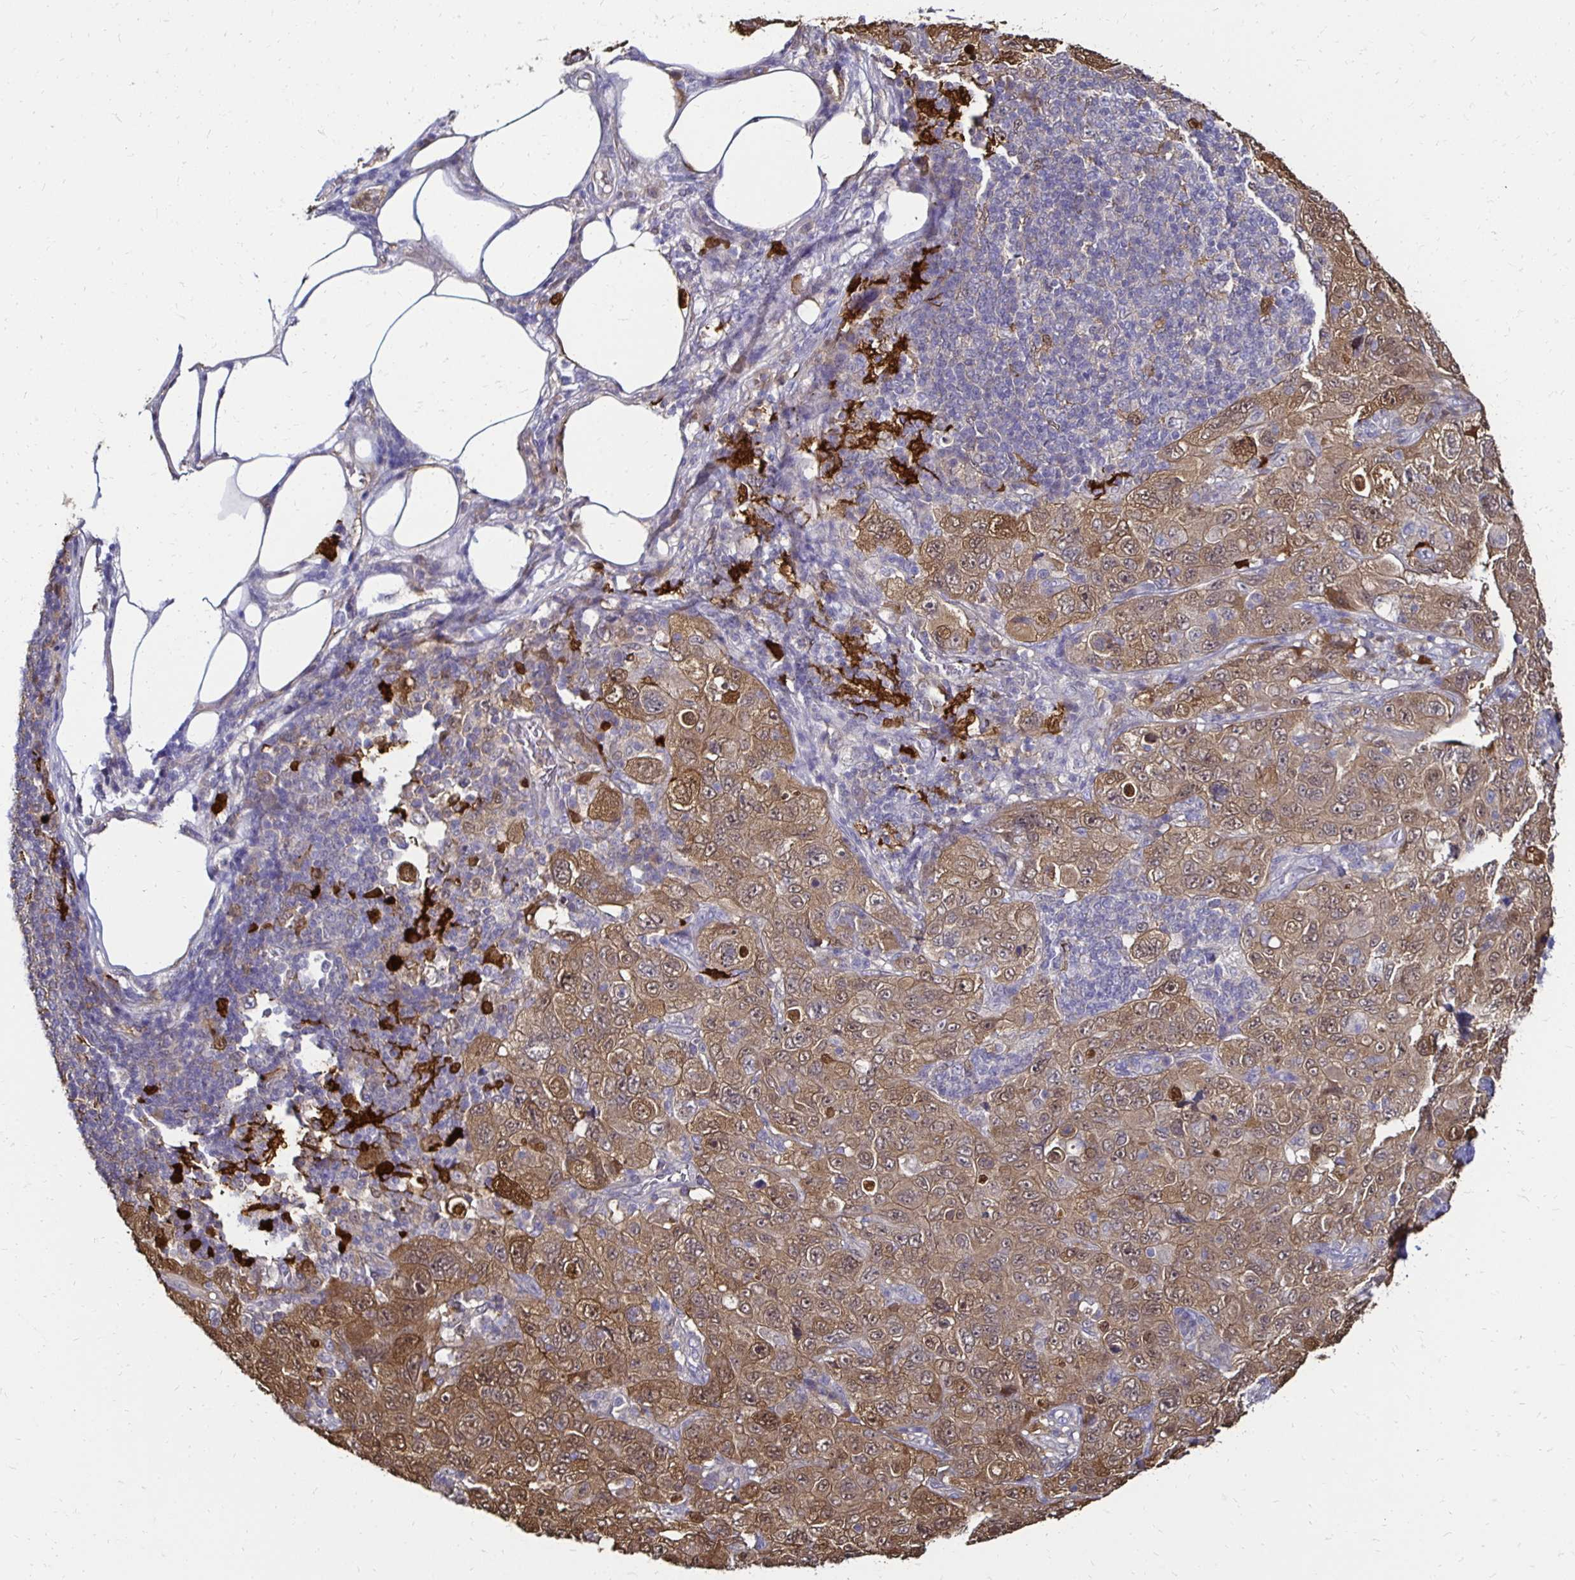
{"staining": {"intensity": "moderate", "quantity": ">75%", "location": "cytoplasmic/membranous,nuclear"}, "tissue": "pancreatic cancer", "cell_type": "Tumor cells", "image_type": "cancer", "snomed": [{"axis": "morphology", "description": "Adenocarcinoma, NOS"}, {"axis": "topography", "description": "Pancreas"}], "caption": "The immunohistochemical stain shows moderate cytoplasmic/membranous and nuclear expression in tumor cells of pancreatic cancer tissue. The staining was performed using DAB (3,3'-diaminobenzidine), with brown indicating positive protein expression. Nuclei are stained blue with hematoxylin.", "gene": "TXN", "patient": {"sex": "male", "age": 68}}